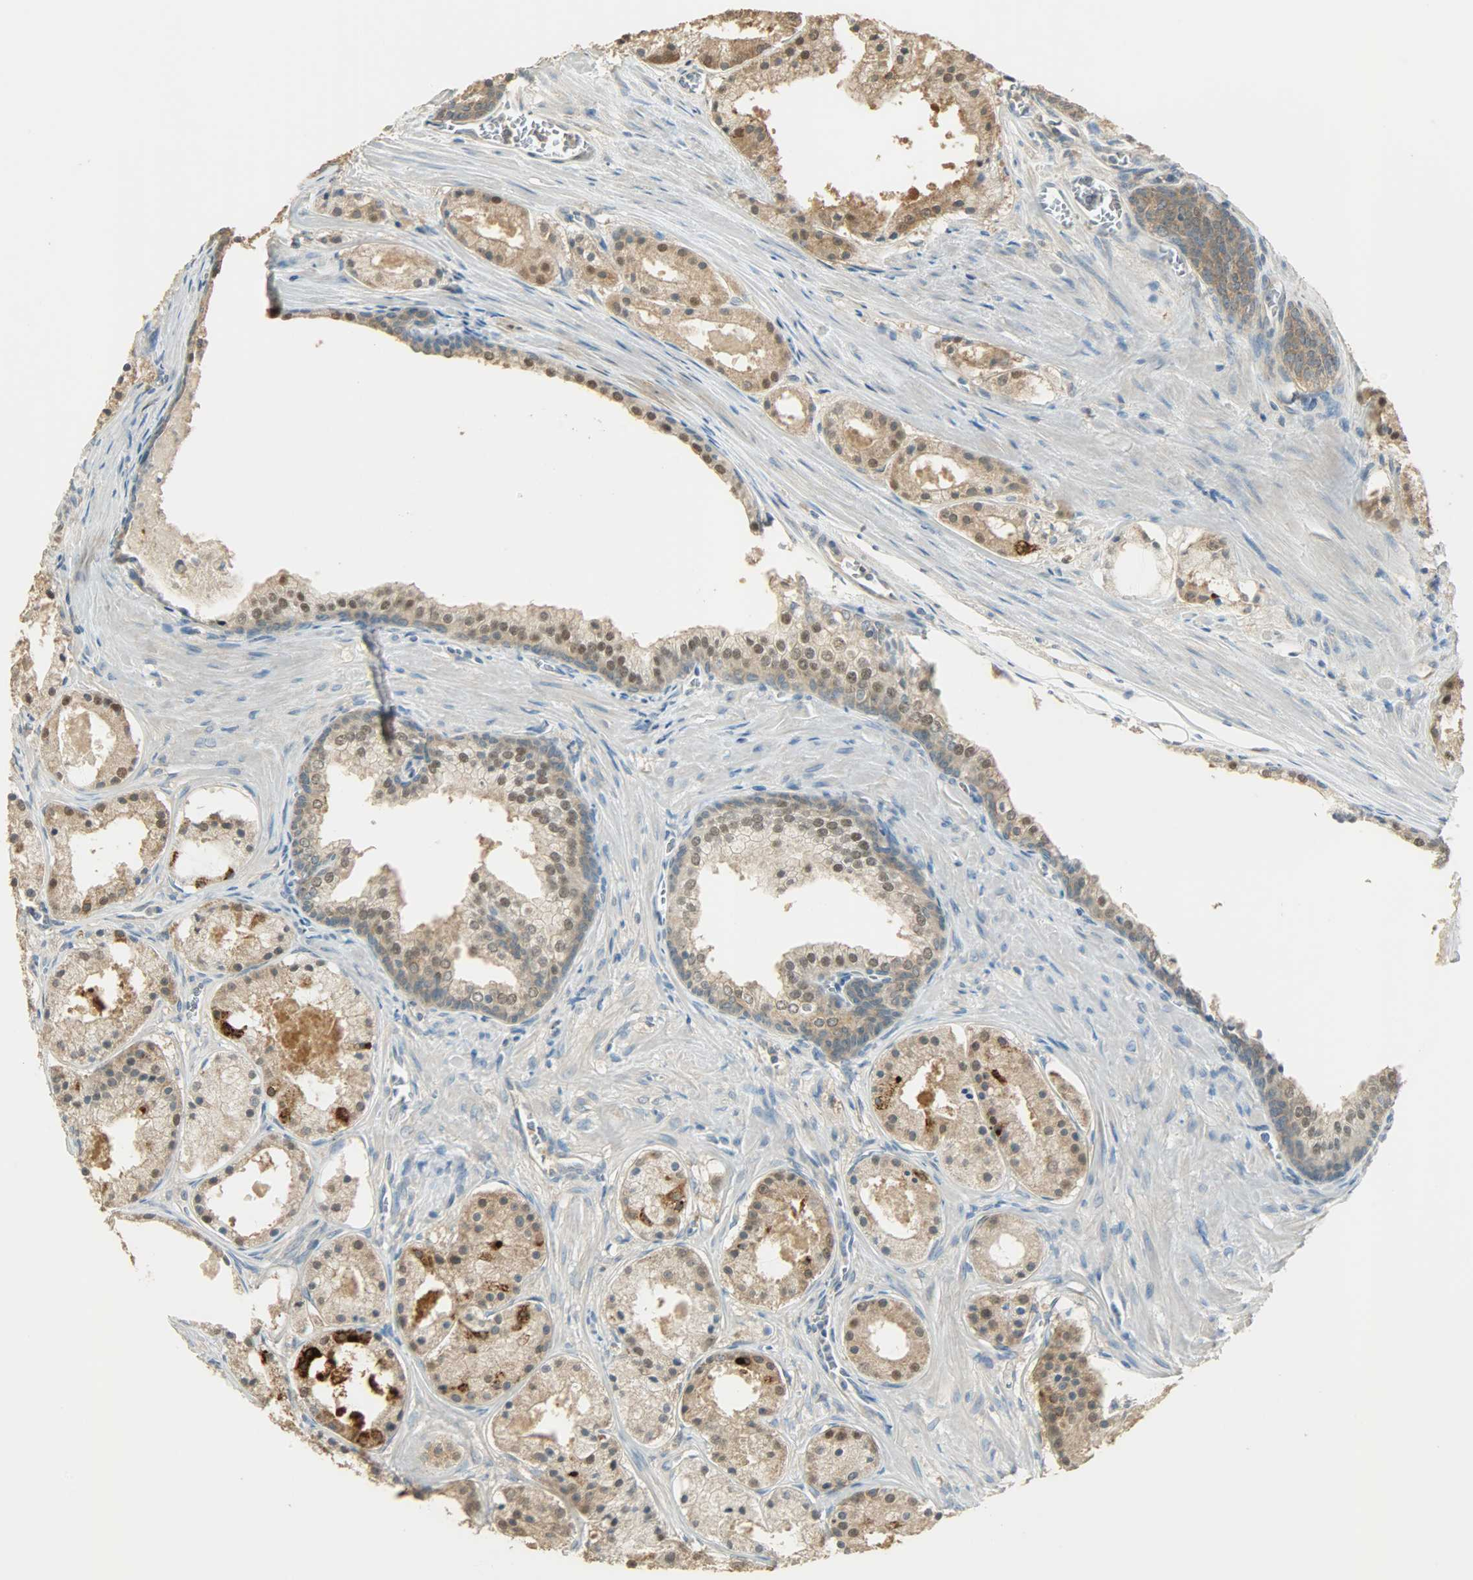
{"staining": {"intensity": "moderate", "quantity": ">75%", "location": "cytoplasmic/membranous,nuclear"}, "tissue": "prostate cancer", "cell_type": "Tumor cells", "image_type": "cancer", "snomed": [{"axis": "morphology", "description": "Adenocarcinoma, Low grade"}, {"axis": "topography", "description": "Prostate"}], "caption": "Brown immunohistochemical staining in prostate cancer reveals moderate cytoplasmic/membranous and nuclear staining in about >75% of tumor cells.", "gene": "PRMT5", "patient": {"sex": "male", "age": 57}}